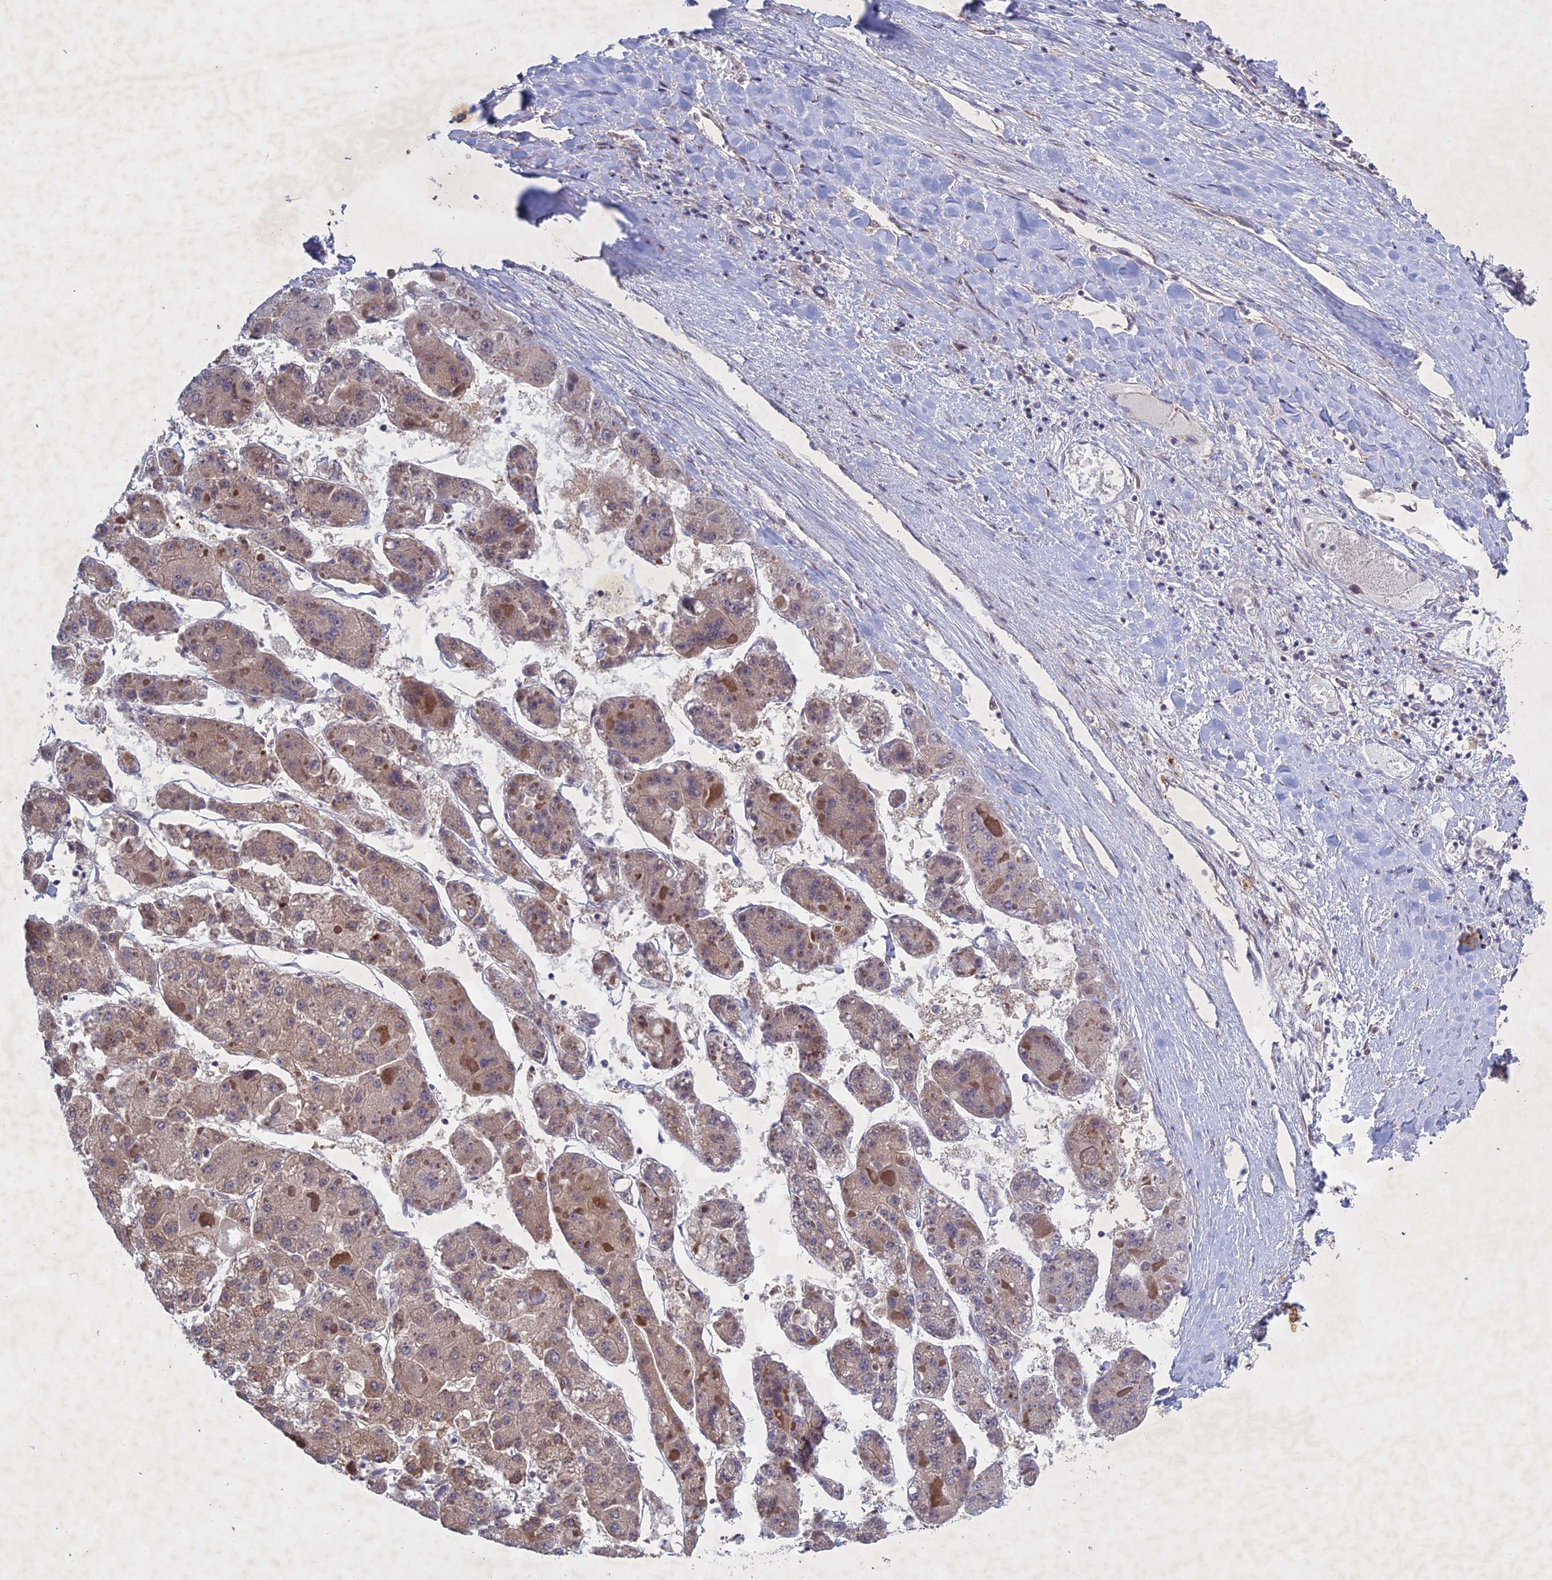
{"staining": {"intensity": "weak", "quantity": "<25%", "location": "cytoplasmic/membranous"}, "tissue": "liver cancer", "cell_type": "Tumor cells", "image_type": "cancer", "snomed": [{"axis": "morphology", "description": "Carcinoma, Hepatocellular, NOS"}, {"axis": "topography", "description": "Liver"}], "caption": "The photomicrograph shows no significant positivity in tumor cells of liver cancer (hepatocellular carcinoma).", "gene": "PTHLH", "patient": {"sex": "female", "age": 73}}